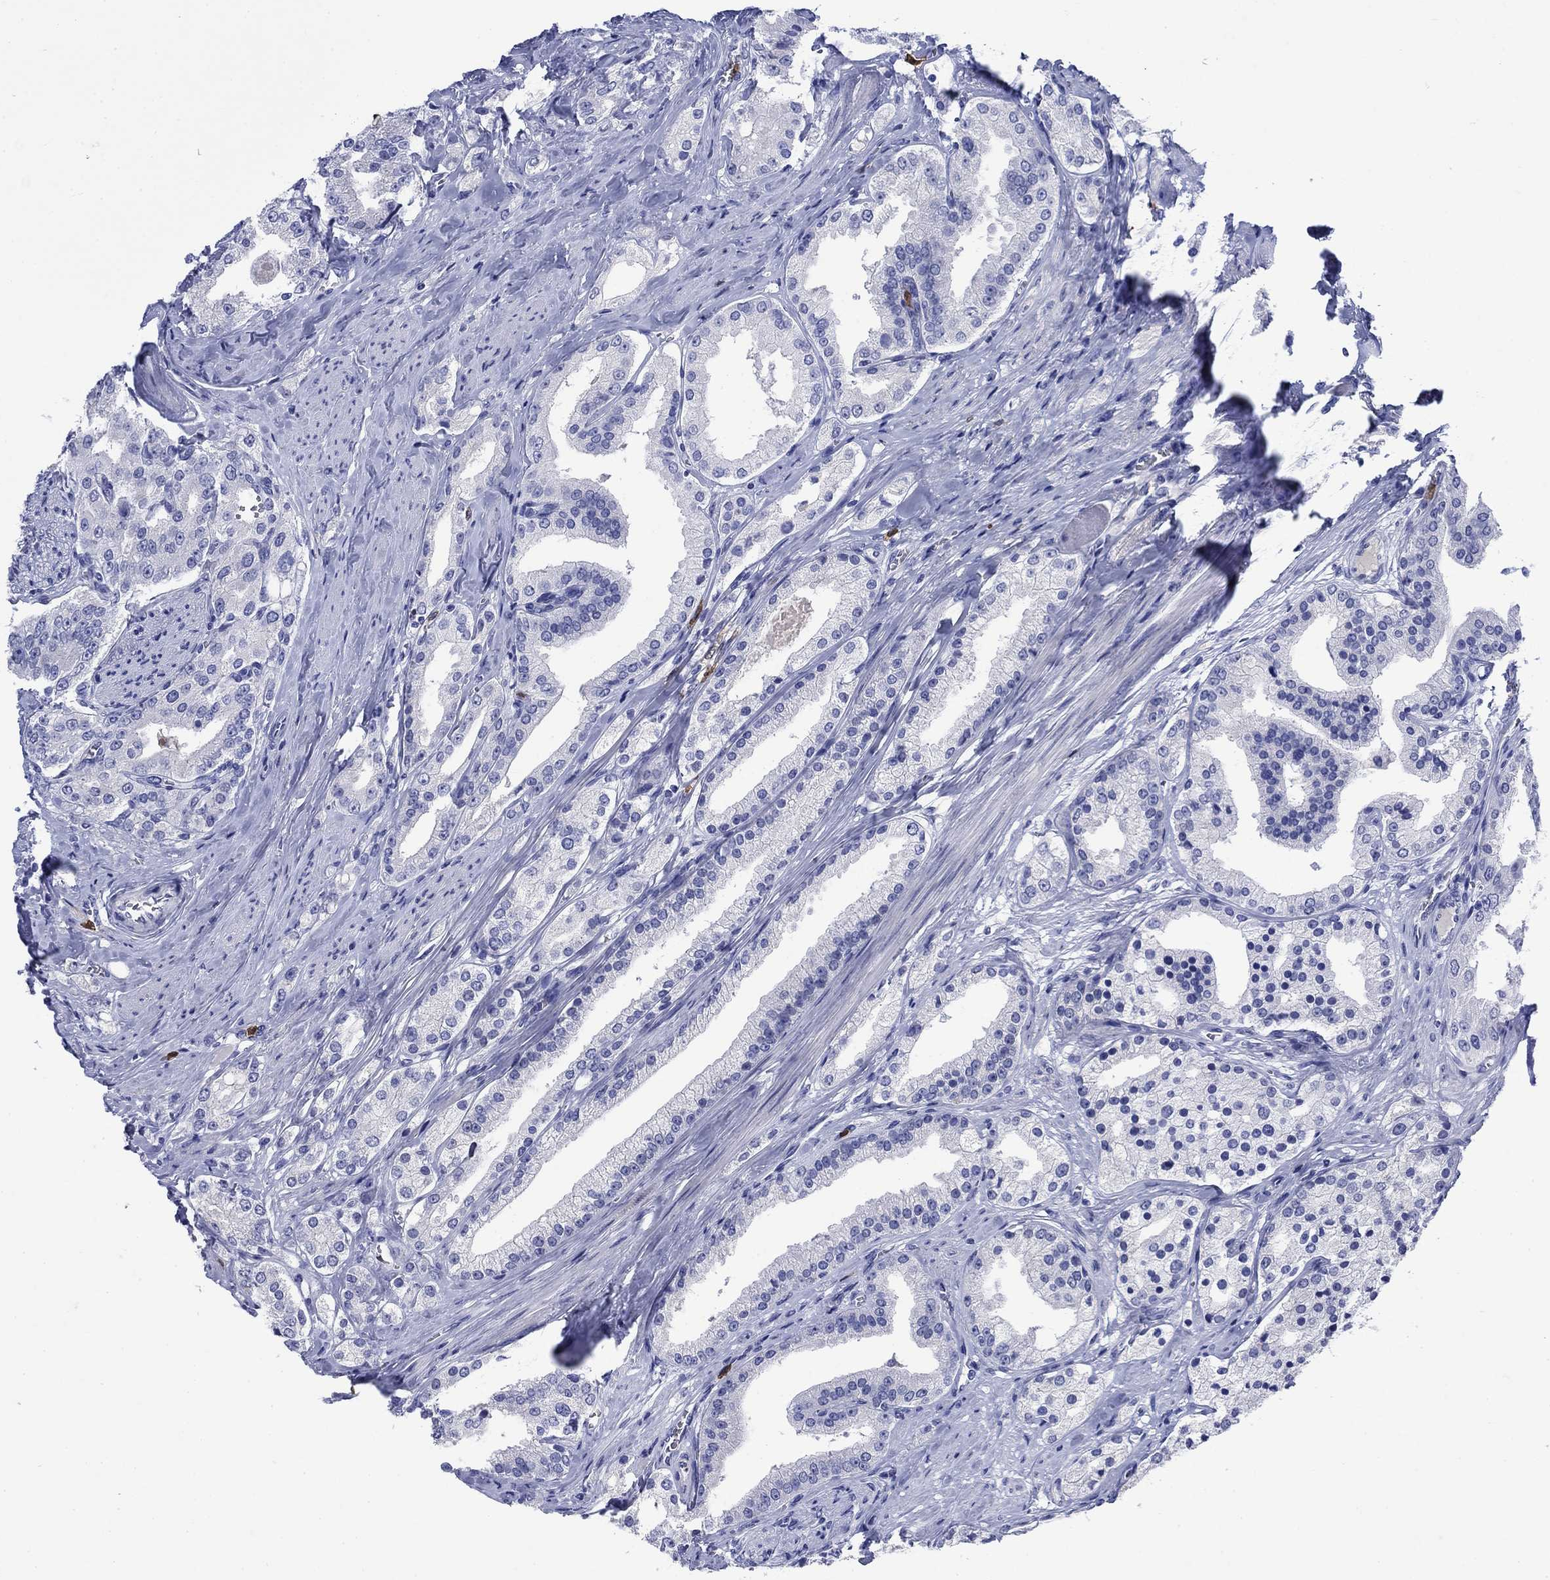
{"staining": {"intensity": "negative", "quantity": "none", "location": "none"}, "tissue": "prostate cancer", "cell_type": "Tumor cells", "image_type": "cancer", "snomed": [{"axis": "morphology", "description": "Adenocarcinoma, NOS"}, {"axis": "topography", "description": "Prostate and seminal vesicle, NOS"}, {"axis": "topography", "description": "Prostate"}], "caption": "Immunohistochemical staining of prostate cancer (adenocarcinoma) exhibits no significant positivity in tumor cells. Nuclei are stained in blue.", "gene": "TFR2", "patient": {"sex": "male", "age": 67}}